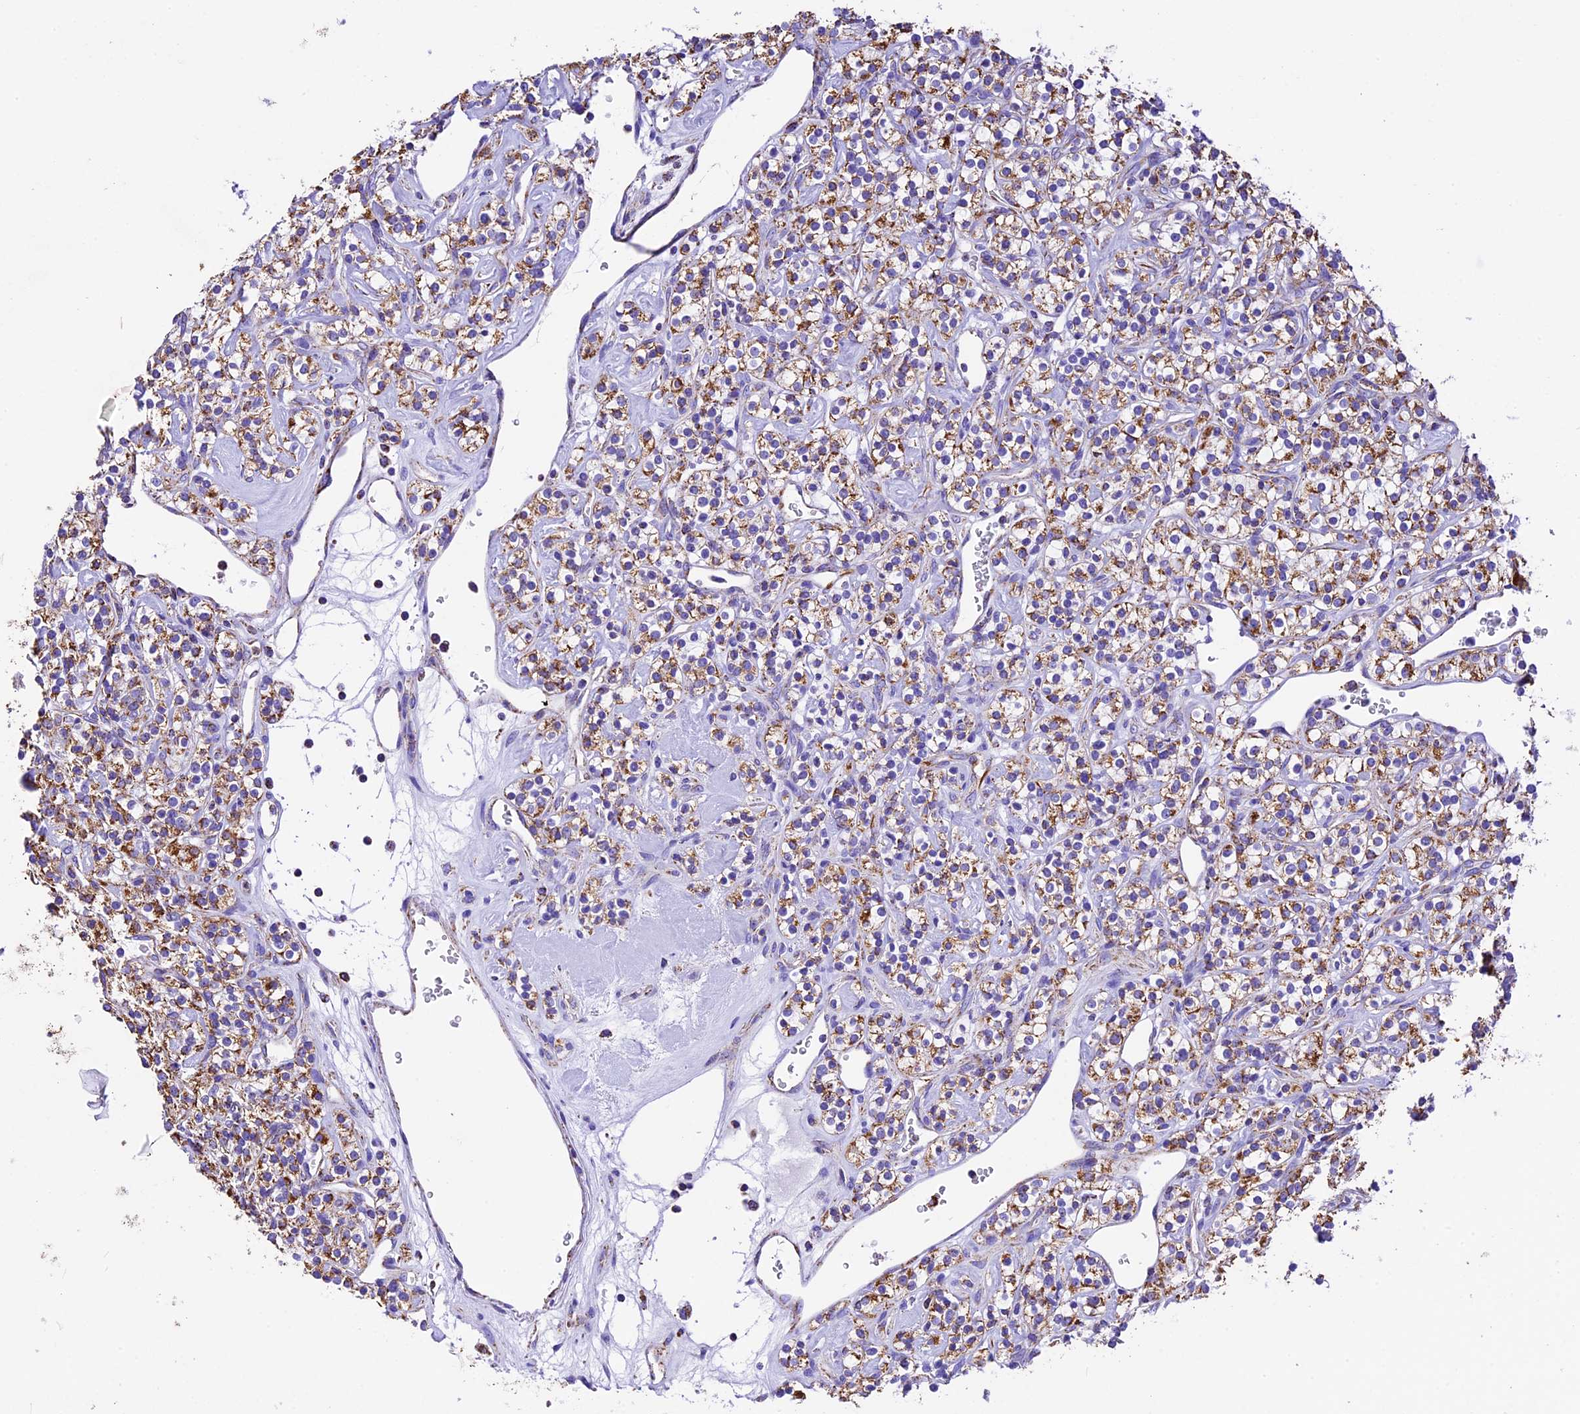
{"staining": {"intensity": "moderate", "quantity": ">75%", "location": "cytoplasmic/membranous"}, "tissue": "renal cancer", "cell_type": "Tumor cells", "image_type": "cancer", "snomed": [{"axis": "morphology", "description": "Adenocarcinoma, NOS"}, {"axis": "topography", "description": "Kidney"}], "caption": "This histopathology image reveals renal cancer stained with immunohistochemistry (IHC) to label a protein in brown. The cytoplasmic/membranous of tumor cells show moderate positivity for the protein. Nuclei are counter-stained blue.", "gene": "DCAF5", "patient": {"sex": "male", "age": 77}}